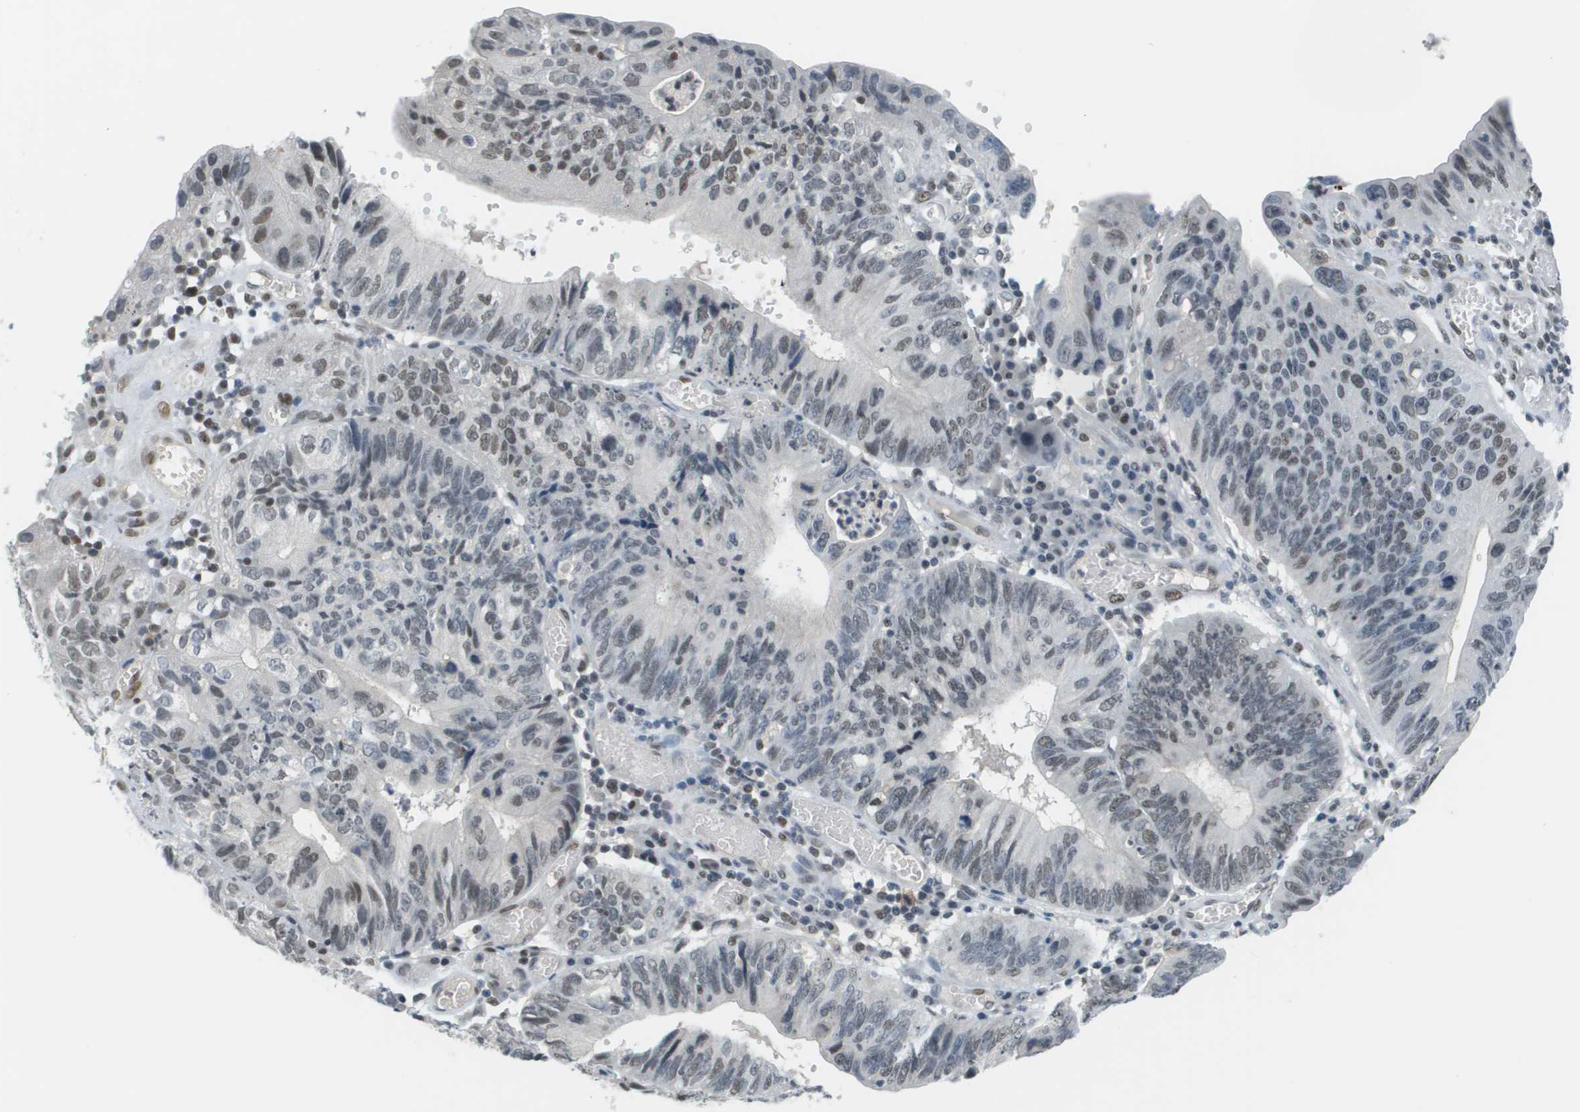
{"staining": {"intensity": "moderate", "quantity": "<25%", "location": "nuclear"}, "tissue": "stomach cancer", "cell_type": "Tumor cells", "image_type": "cancer", "snomed": [{"axis": "morphology", "description": "Adenocarcinoma, NOS"}, {"axis": "topography", "description": "Stomach"}], "caption": "Stomach adenocarcinoma stained with DAB (3,3'-diaminobenzidine) immunohistochemistry demonstrates low levels of moderate nuclear positivity in about <25% of tumor cells. (DAB (3,3'-diaminobenzidine) = brown stain, brightfield microscopy at high magnification).", "gene": "CBX5", "patient": {"sex": "male", "age": 59}}